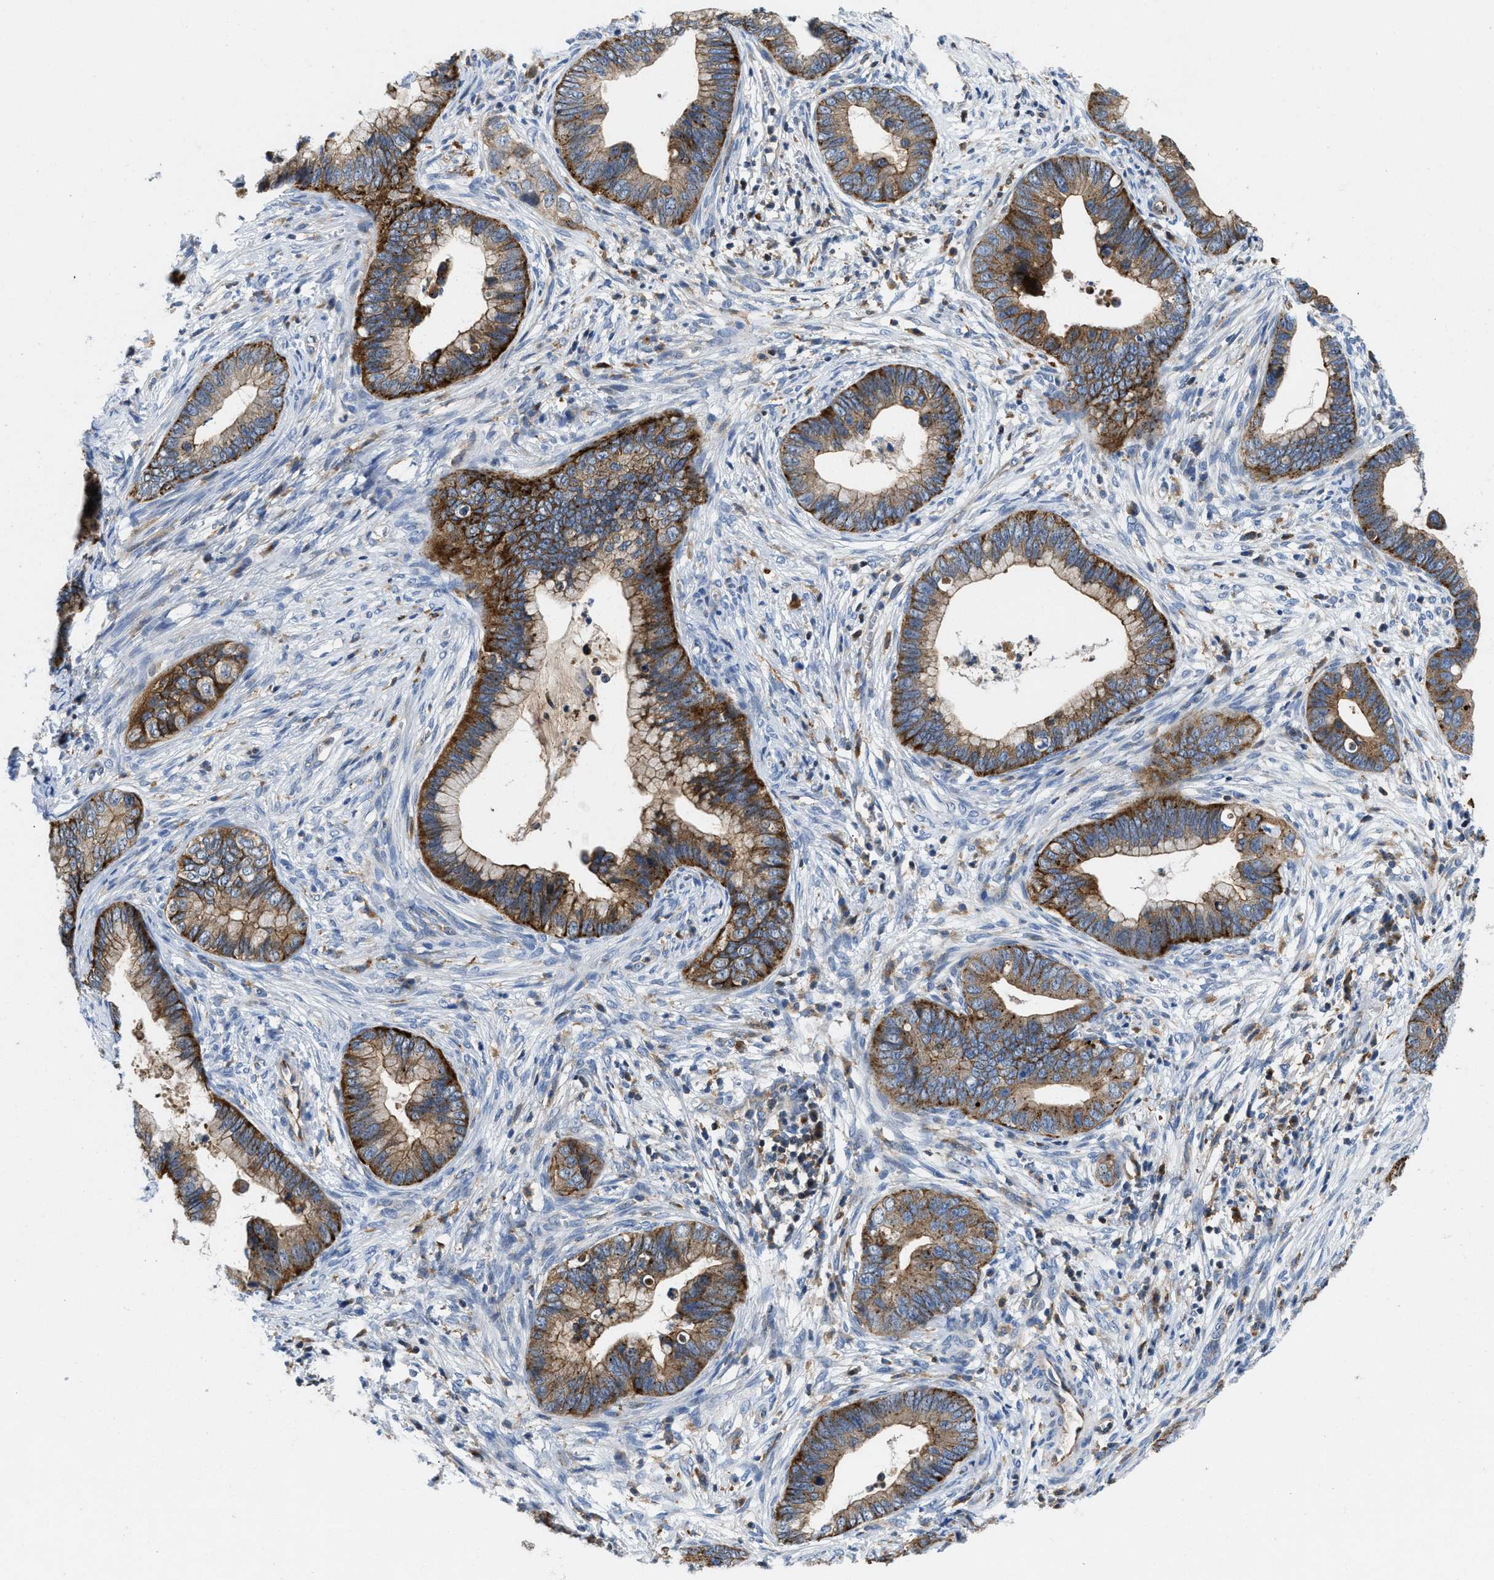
{"staining": {"intensity": "moderate", "quantity": ">75%", "location": "cytoplasmic/membranous"}, "tissue": "cervical cancer", "cell_type": "Tumor cells", "image_type": "cancer", "snomed": [{"axis": "morphology", "description": "Adenocarcinoma, NOS"}, {"axis": "topography", "description": "Cervix"}], "caption": "Tumor cells display medium levels of moderate cytoplasmic/membranous positivity in about >75% of cells in human cervical adenocarcinoma. (DAB IHC with brightfield microscopy, high magnification).", "gene": "ENPP4", "patient": {"sex": "female", "age": 44}}